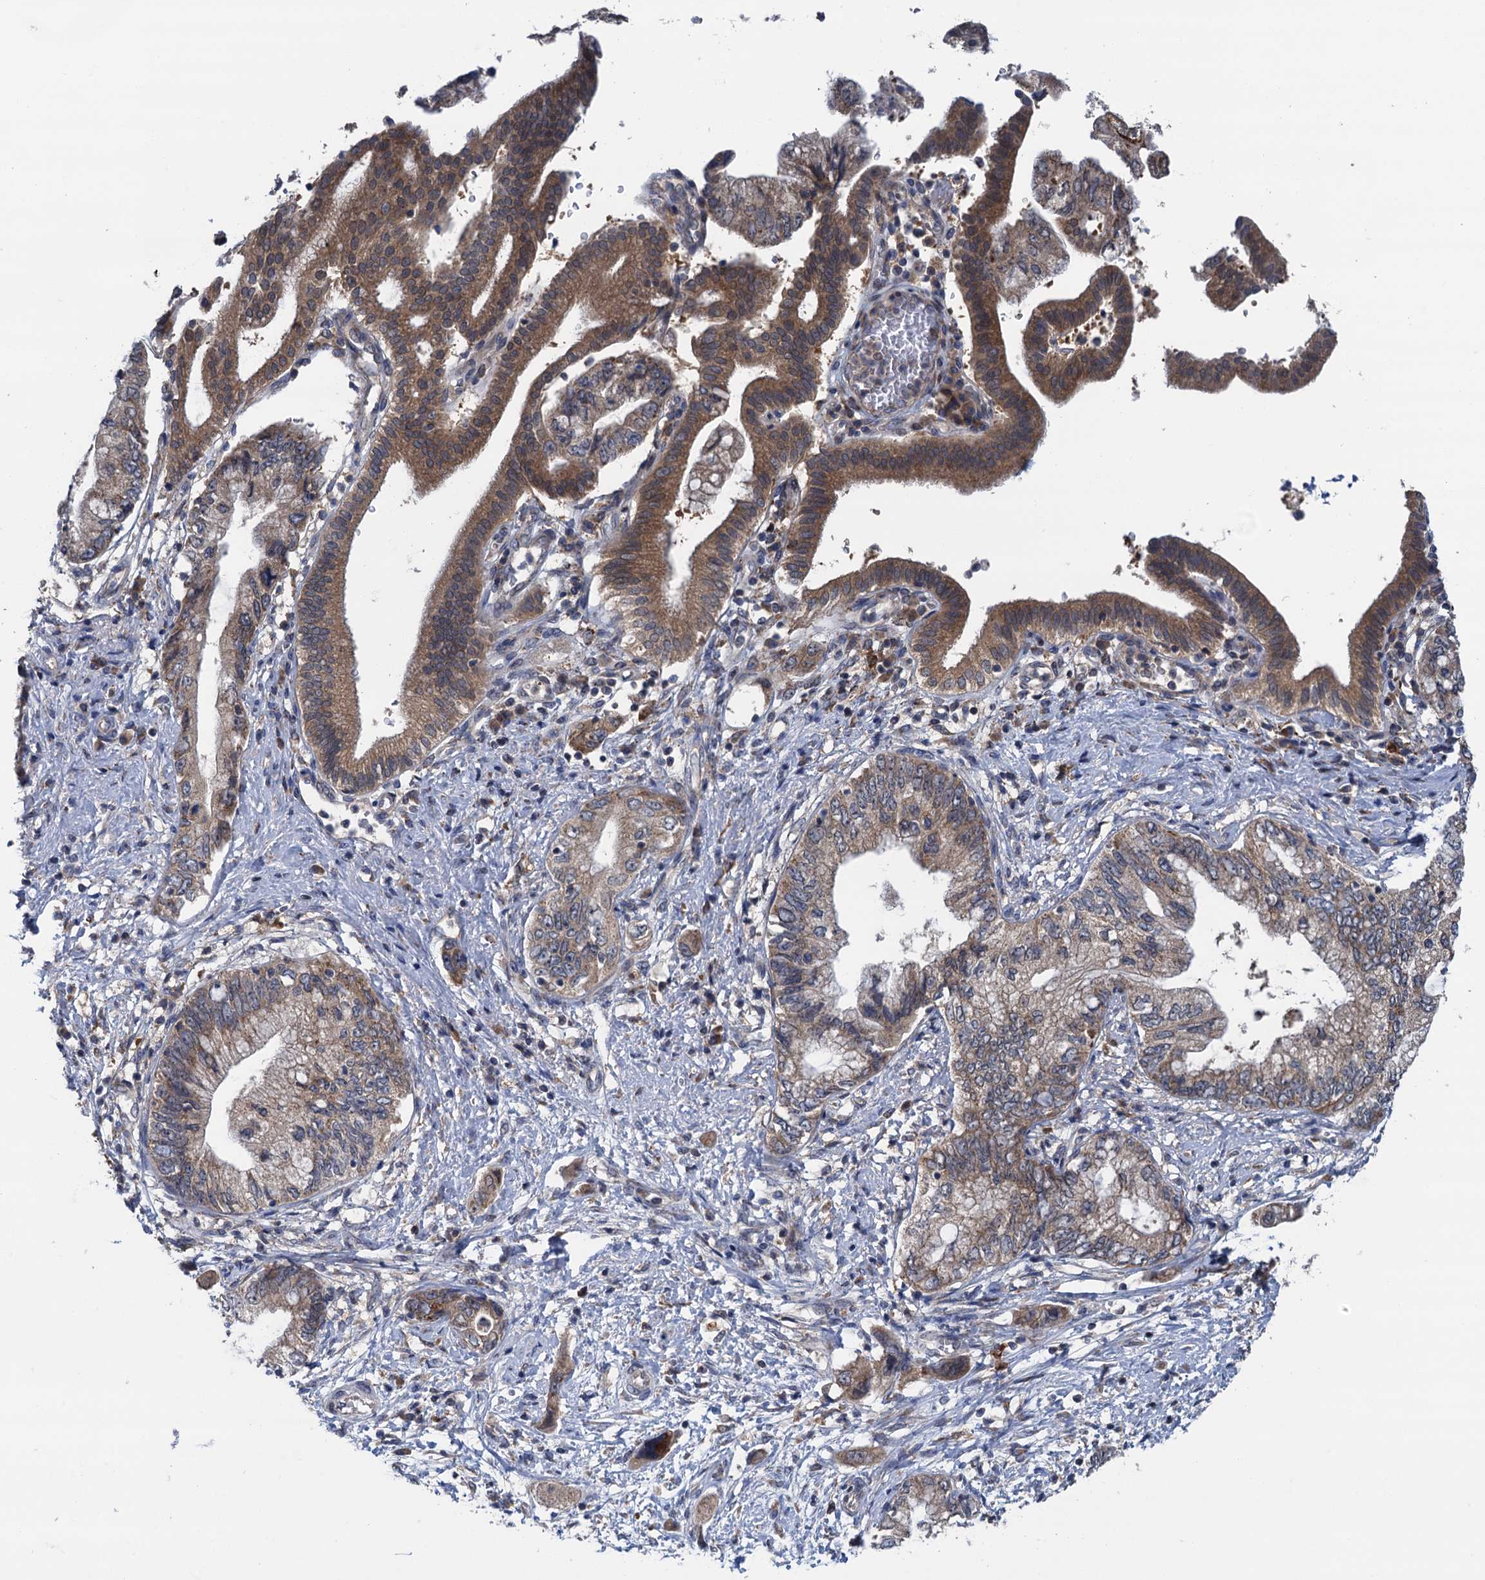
{"staining": {"intensity": "moderate", "quantity": ">75%", "location": "cytoplasmic/membranous"}, "tissue": "pancreatic cancer", "cell_type": "Tumor cells", "image_type": "cancer", "snomed": [{"axis": "morphology", "description": "Adenocarcinoma, NOS"}, {"axis": "topography", "description": "Pancreas"}], "caption": "Human adenocarcinoma (pancreatic) stained for a protein (brown) demonstrates moderate cytoplasmic/membranous positive positivity in about >75% of tumor cells.", "gene": "CNTN5", "patient": {"sex": "female", "age": 73}}